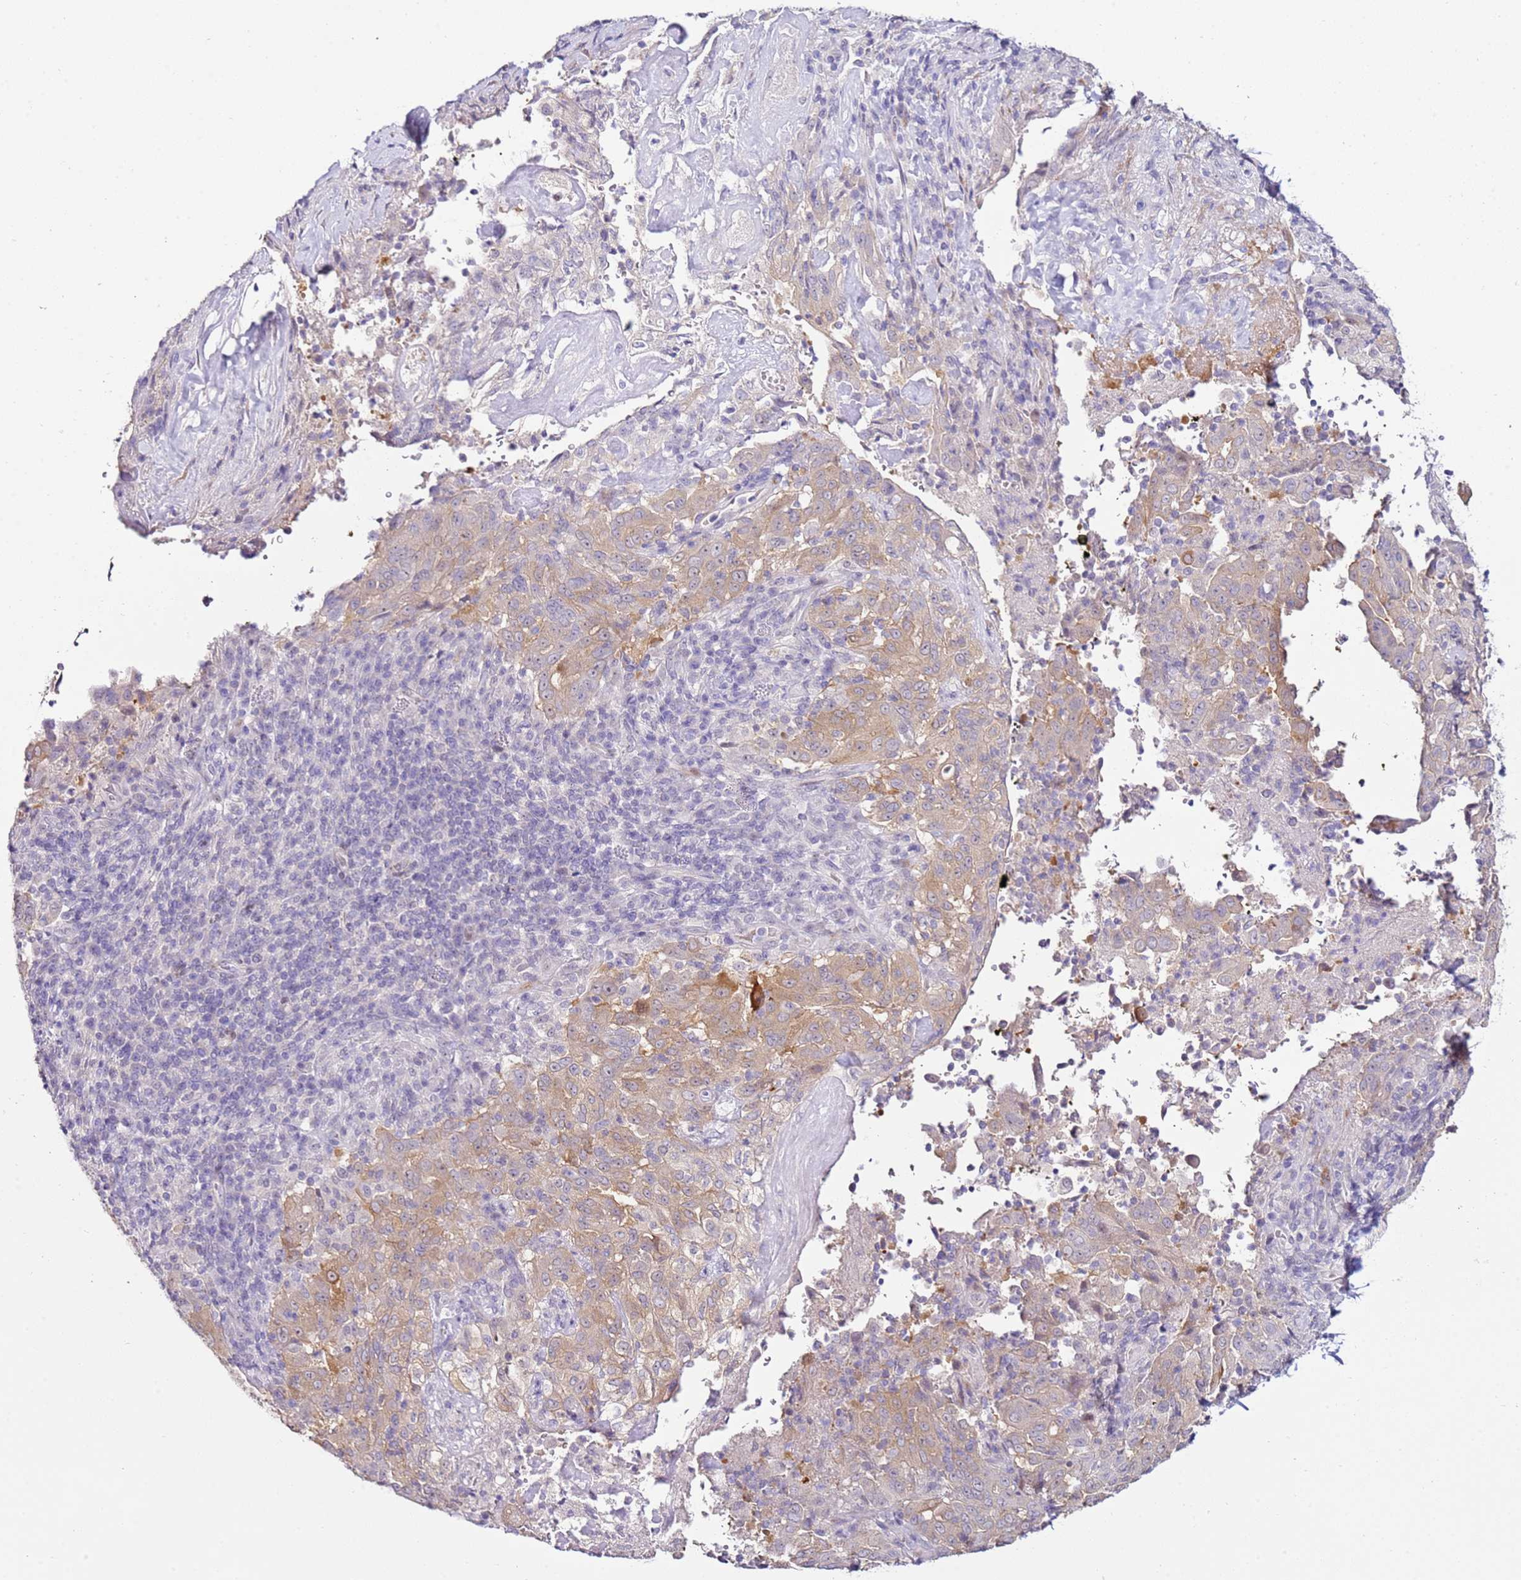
{"staining": {"intensity": "weak", "quantity": "25%-75%", "location": "cytoplasmic/membranous"}, "tissue": "pancreatic cancer", "cell_type": "Tumor cells", "image_type": "cancer", "snomed": [{"axis": "morphology", "description": "Adenocarcinoma, NOS"}, {"axis": "topography", "description": "Pancreas"}], "caption": "Adenocarcinoma (pancreatic) tissue exhibits weak cytoplasmic/membranous staining in approximately 25%-75% of tumor cells, visualized by immunohistochemistry.", "gene": "HGD", "patient": {"sex": "male", "age": 63}}